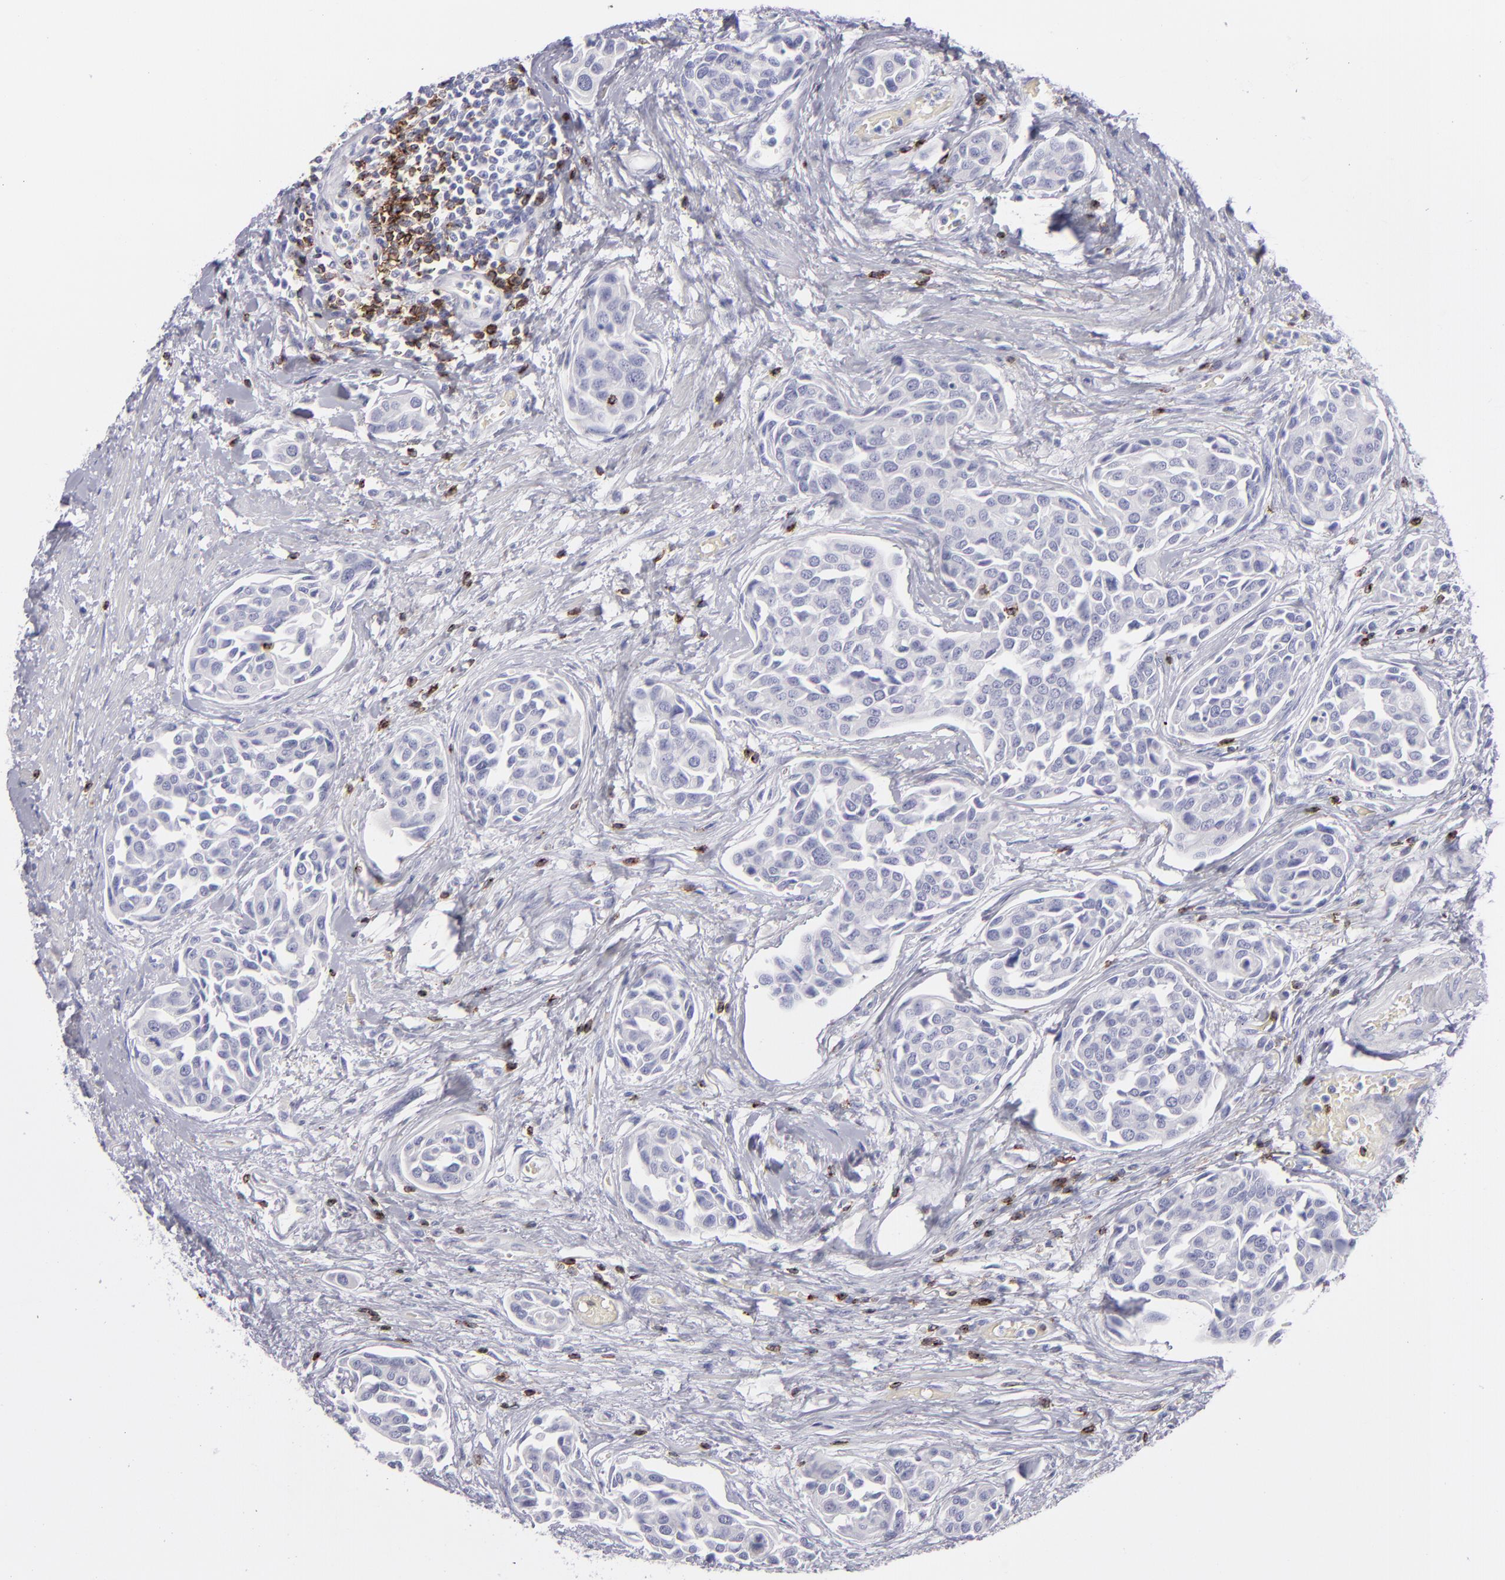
{"staining": {"intensity": "negative", "quantity": "none", "location": "none"}, "tissue": "urothelial cancer", "cell_type": "Tumor cells", "image_type": "cancer", "snomed": [{"axis": "morphology", "description": "Urothelial carcinoma, High grade"}, {"axis": "topography", "description": "Urinary bladder"}], "caption": "High power microscopy image of an immunohistochemistry image of urothelial cancer, revealing no significant expression in tumor cells.", "gene": "CD2", "patient": {"sex": "male", "age": 78}}